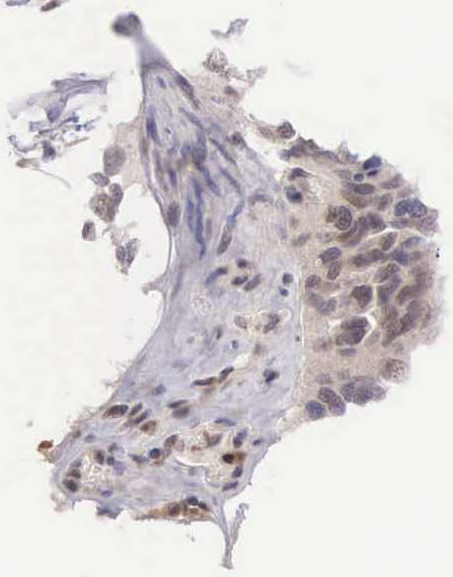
{"staining": {"intensity": "weak", "quantity": "<25%", "location": "cytoplasmic/membranous,nuclear"}, "tissue": "ovarian cancer", "cell_type": "Tumor cells", "image_type": "cancer", "snomed": [{"axis": "morphology", "description": "Cystadenocarcinoma, serous, NOS"}, {"axis": "topography", "description": "Ovary"}], "caption": "Immunohistochemistry photomicrograph of neoplastic tissue: ovarian cancer (serous cystadenocarcinoma) stained with DAB (3,3'-diaminobenzidine) demonstrates no significant protein staining in tumor cells. (Immunohistochemistry (ihc), brightfield microscopy, high magnification).", "gene": "GRK3", "patient": {"sex": "female", "age": 64}}